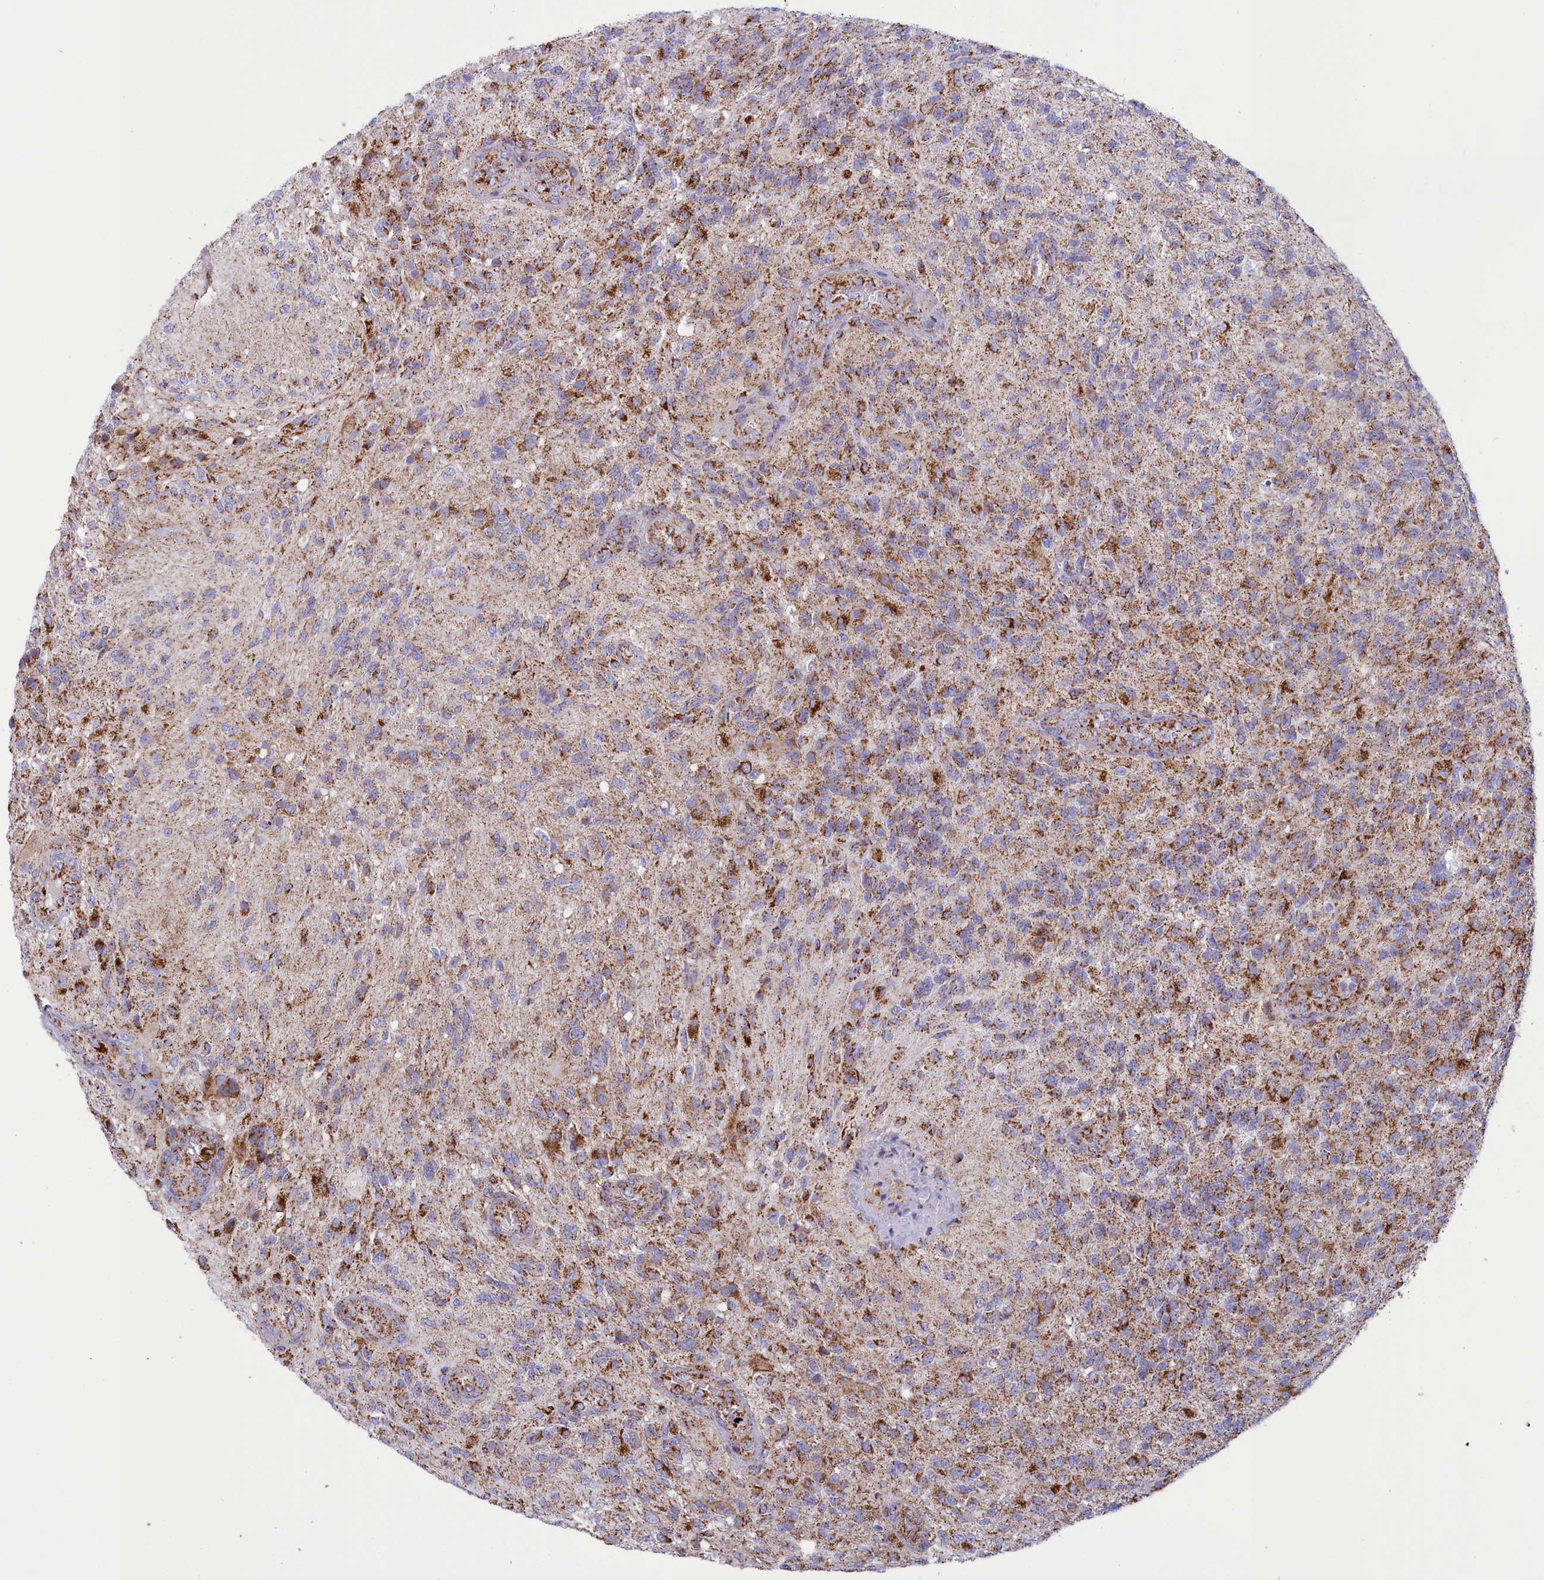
{"staining": {"intensity": "moderate", "quantity": ">75%", "location": "cytoplasmic/membranous"}, "tissue": "glioma", "cell_type": "Tumor cells", "image_type": "cancer", "snomed": [{"axis": "morphology", "description": "Glioma, malignant, High grade"}, {"axis": "topography", "description": "Brain"}], "caption": "Malignant high-grade glioma stained for a protein (brown) exhibits moderate cytoplasmic/membranous positive positivity in approximately >75% of tumor cells.", "gene": "ISOC2", "patient": {"sex": "male", "age": 56}}